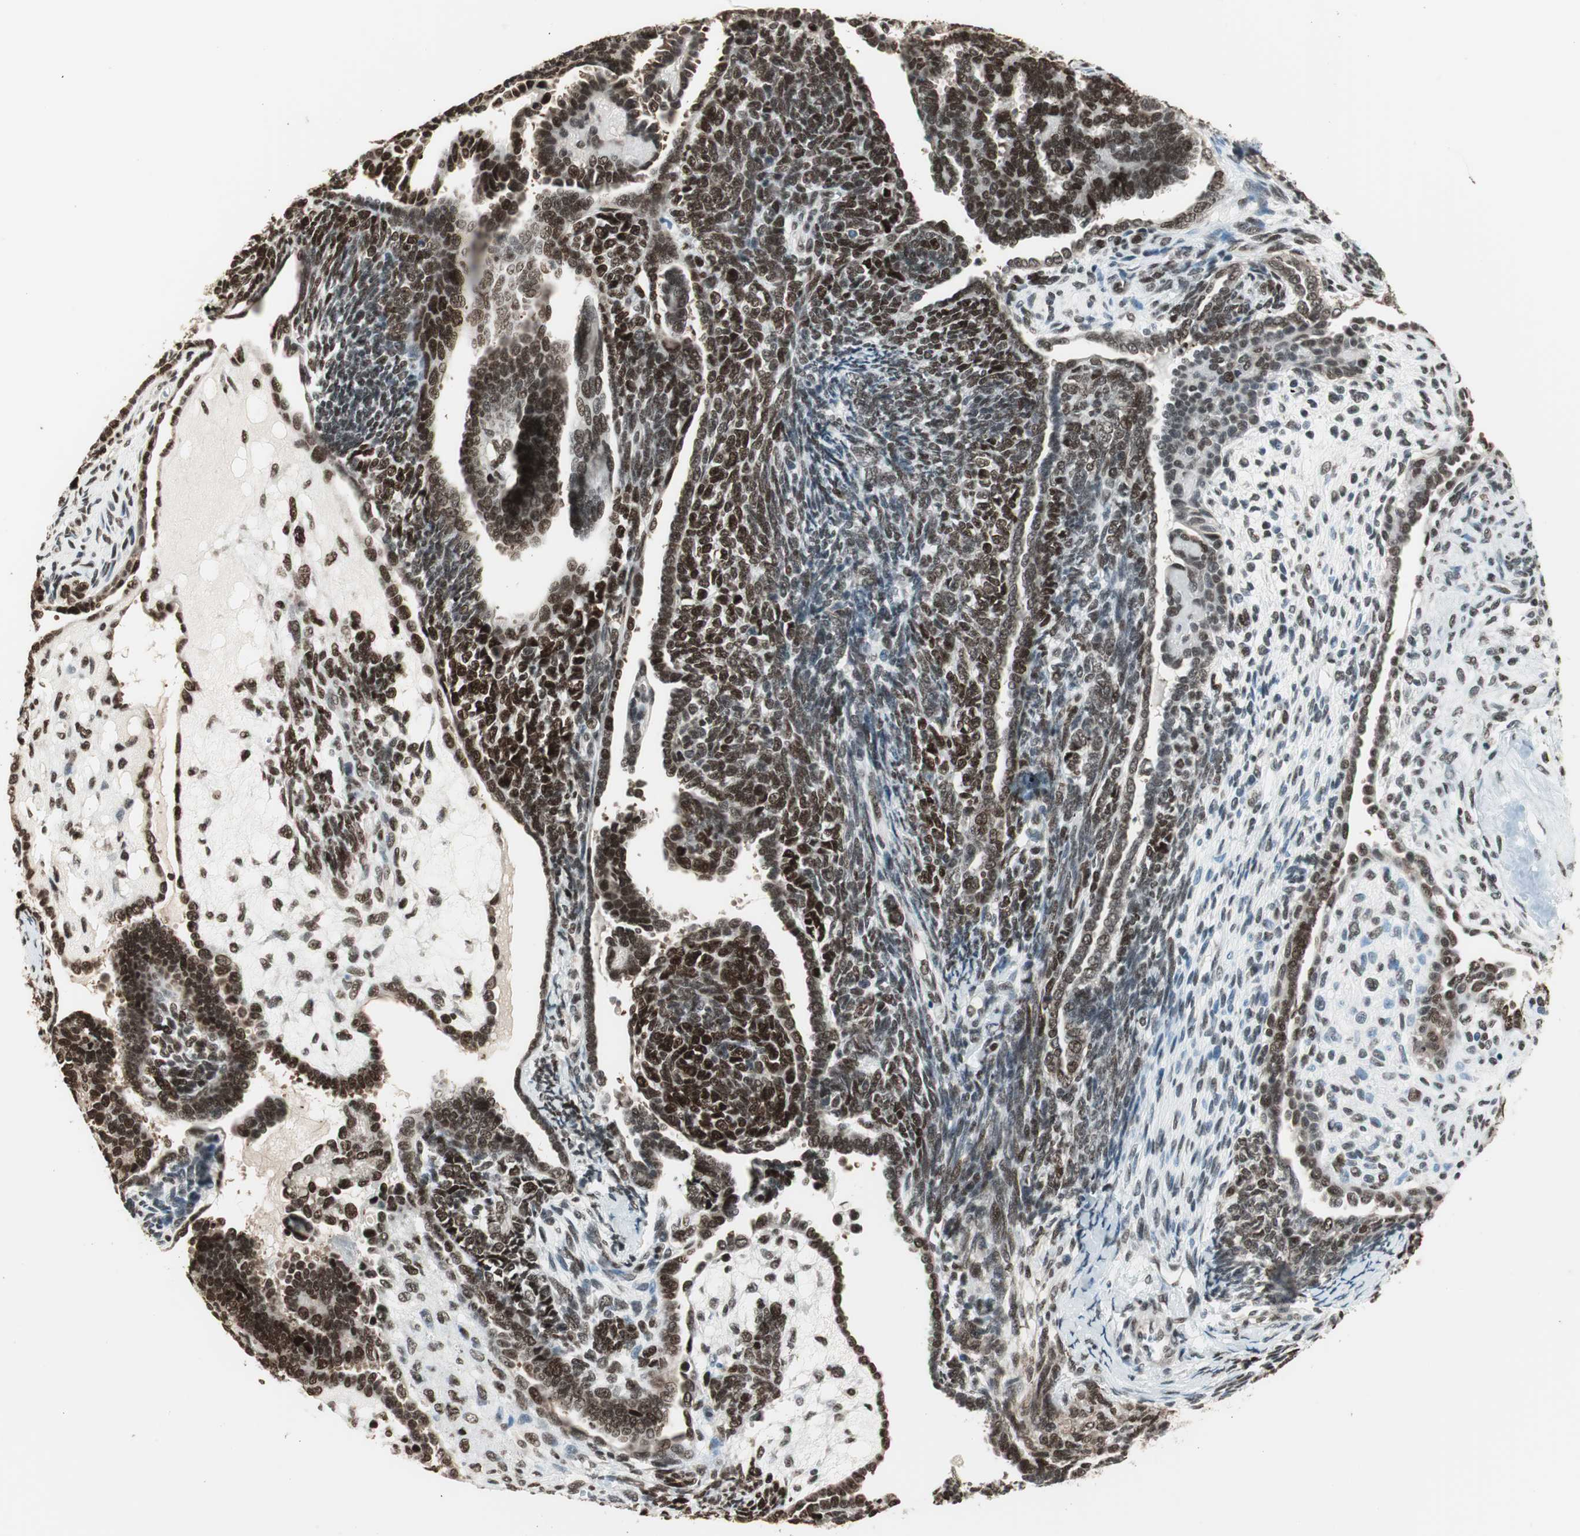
{"staining": {"intensity": "strong", "quantity": ">75%", "location": "nuclear"}, "tissue": "endometrial cancer", "cell_type": "Tumor cells", "image_type": "cancer", "snomed": [{"axis": "morphology", "description": "Neoplasm, malignant, NOS"}, {"axis": "topography", "description": "Endometrium"}], "caption": "High-power microscopy captured an immunohistochemistry (IHC) micrograph of endometrial neoplasm (malignant), revealing strong nuclear expression in about >75% of tumor cells.", "gene": "SMARCE1", "patient": {"sex": "female", "age": 74}}